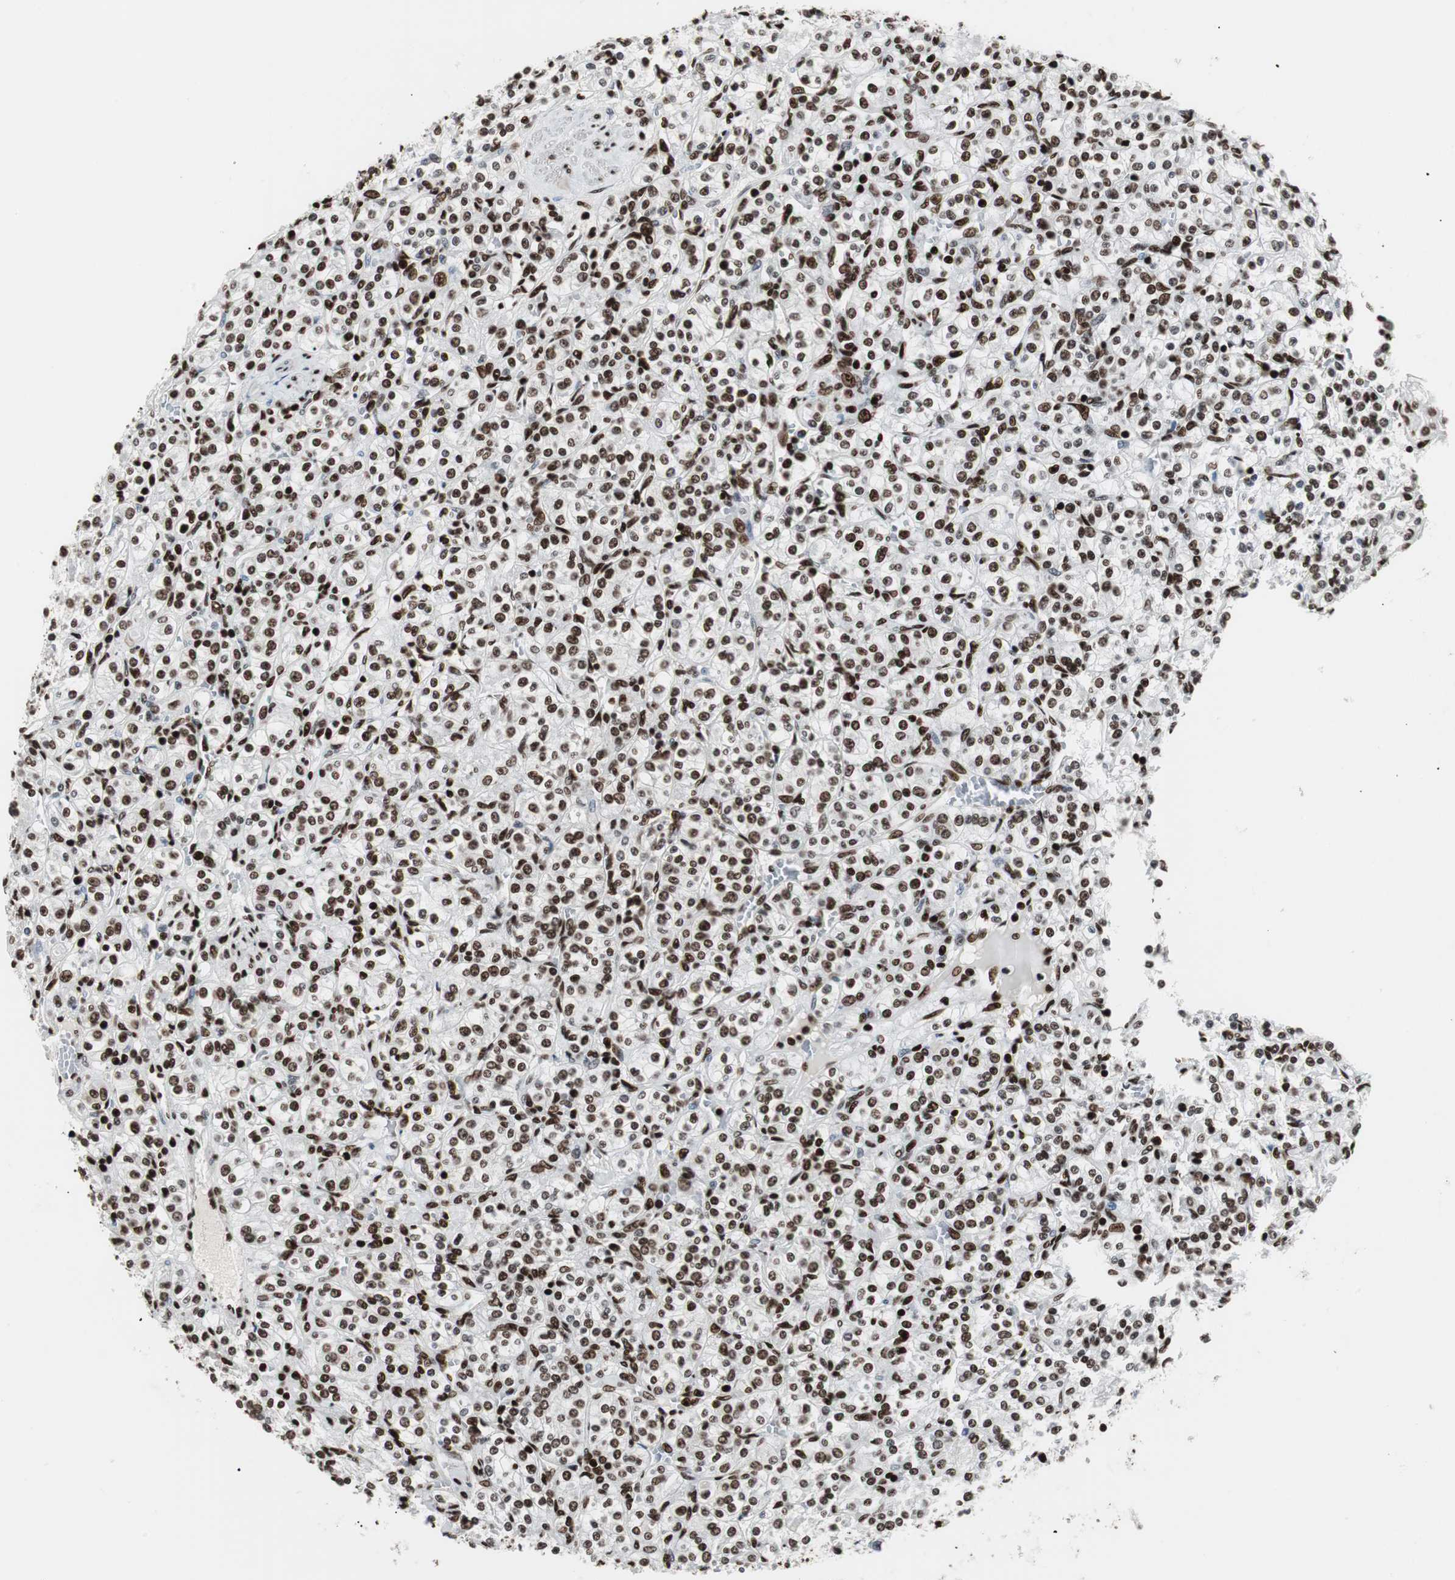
{"staining": {"intensity": "strong", "quantity": ">75%", "location": "nuclear"}, "tissue": "renal cancer", "cell_type": "Tumor cells", "image_type": "cancer", "snomed": [{"axis": "morphology", "description": "Adenocarcinoma, NOS"}, {"axis": "topography", "description": "Kidney"}], "caption": "Renal cancer stained with a protein marker shows strong staining in tumor cells.", "gene": "MTA2", "patient": {"sex": "male", "age": 77}}